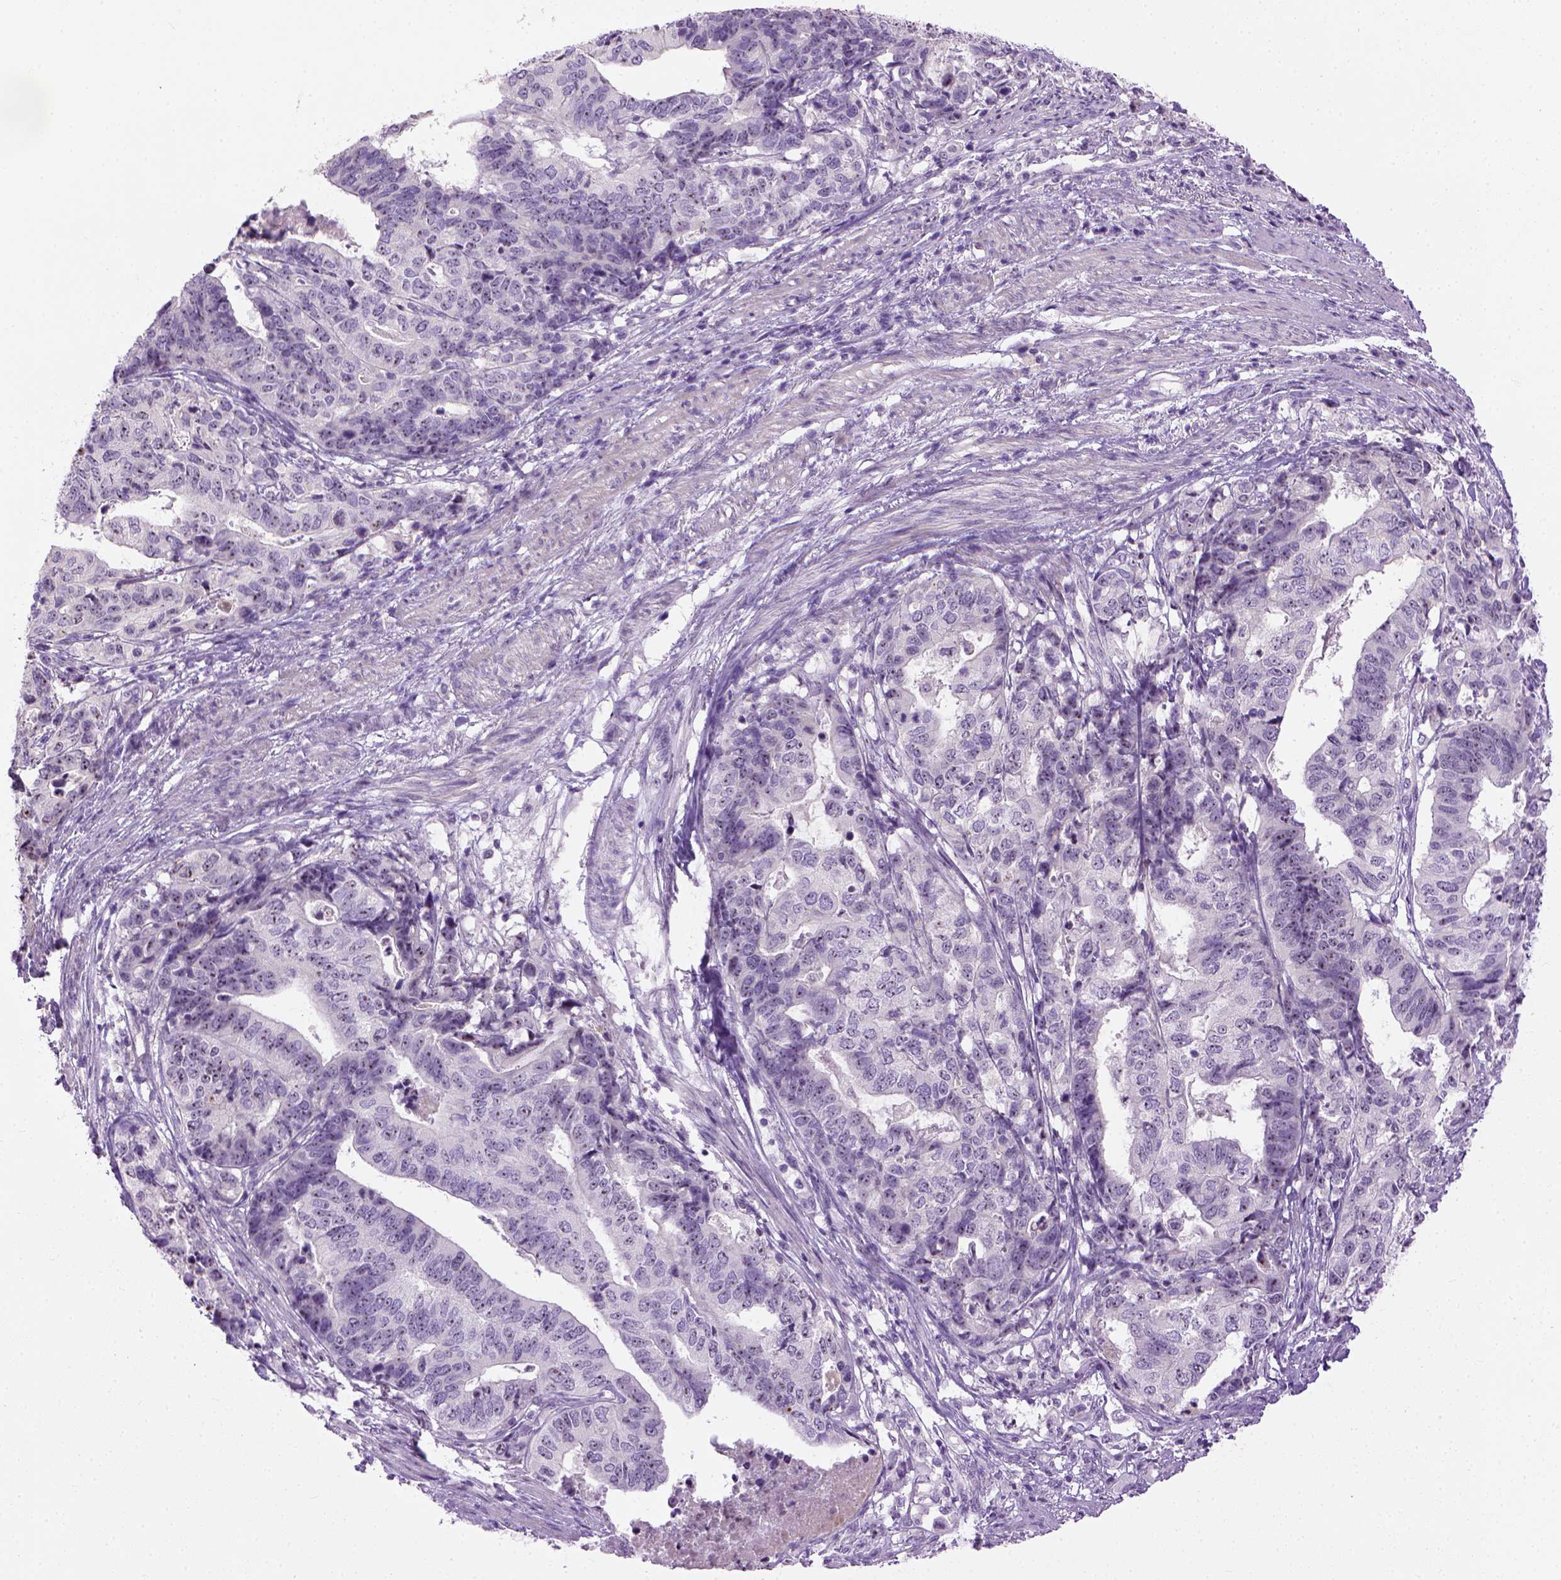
{"staining": {"intensity": "weak", "quantity": "25%-75%", "location": "nuclear"}, "tissue": "stomach cancer", "cell_type": "Tumor cells", "image_type": "cancer", "snomed": [{"axis": "morphology", "description": "Adenocarcinoma, NOS"}, {"axis": "topography", "description": "Stomach, upper"}], "caption": "Immunohistochemistry staining of stomach adenocarcinoma, which shows low levels of weak nuclear positivity in about 25%-75% of tumor cells indicating weak nuclear protein positivity. The staining was performed using DAB (brown) for protein detection and nuclei were counterstained in hematoxylin (blue).", "gene": "UTP4", "patient": {"sex": "female", "age": 67}}